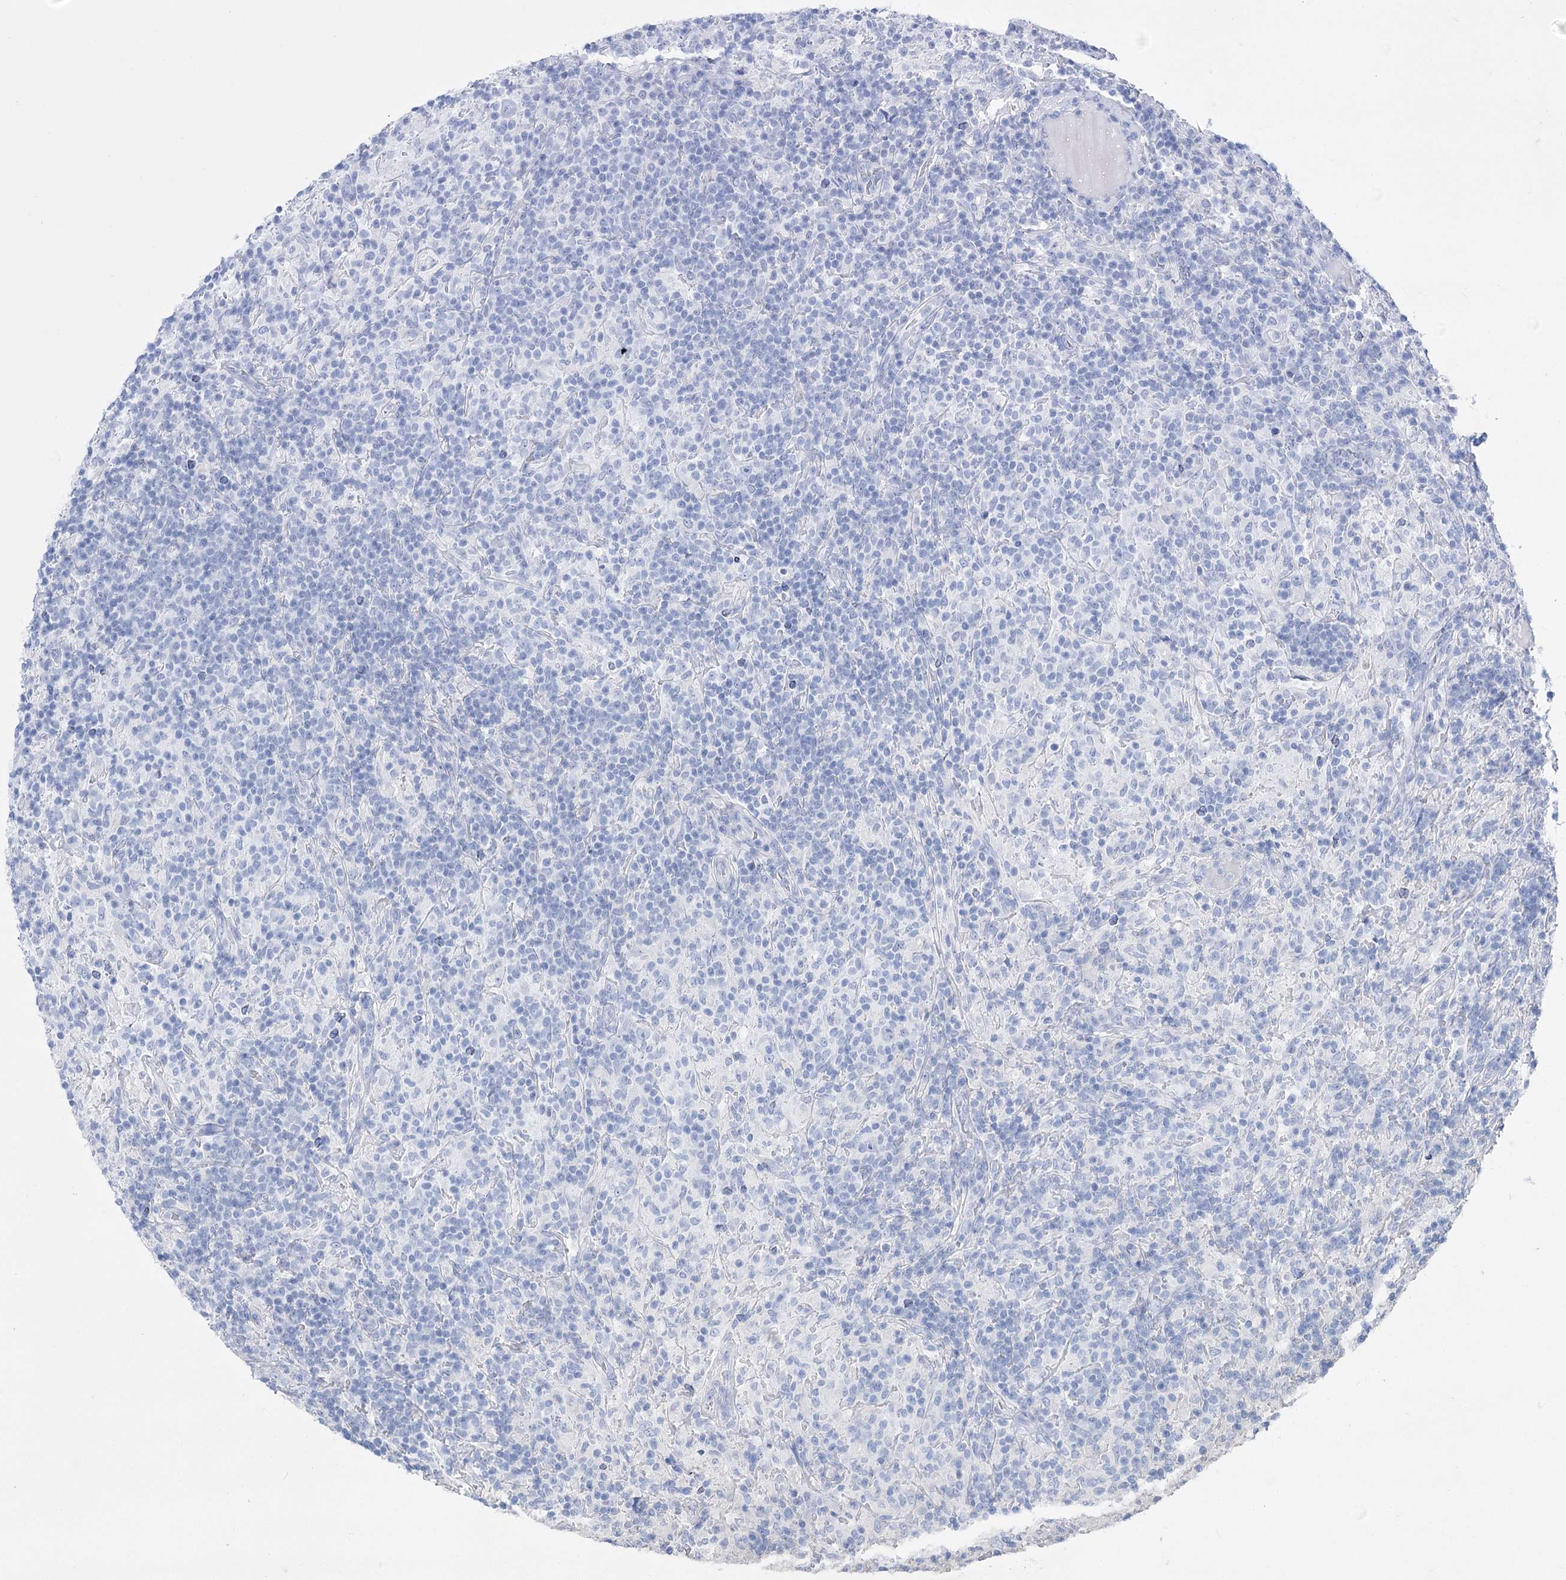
{"staining": {"intensity": "negative", "quantity": "none", "location": "none"}, "tissue": "lymphoma", "cell_type": "Tumor cells", "image_type": "cancer", "snomed": [{"axis": "morphology", "description": "Hodgkin's disease, NOS"}, {"axis": "topography", "description": "Lymph node"}], "caption": "Immunohistochemistry (IHC) micrograph of lymphoma stained for a protein (brown), which shows no staining in tumor cells.", "gene": "PCDHA1", "patient": {"sex": "male", "age": 70}}